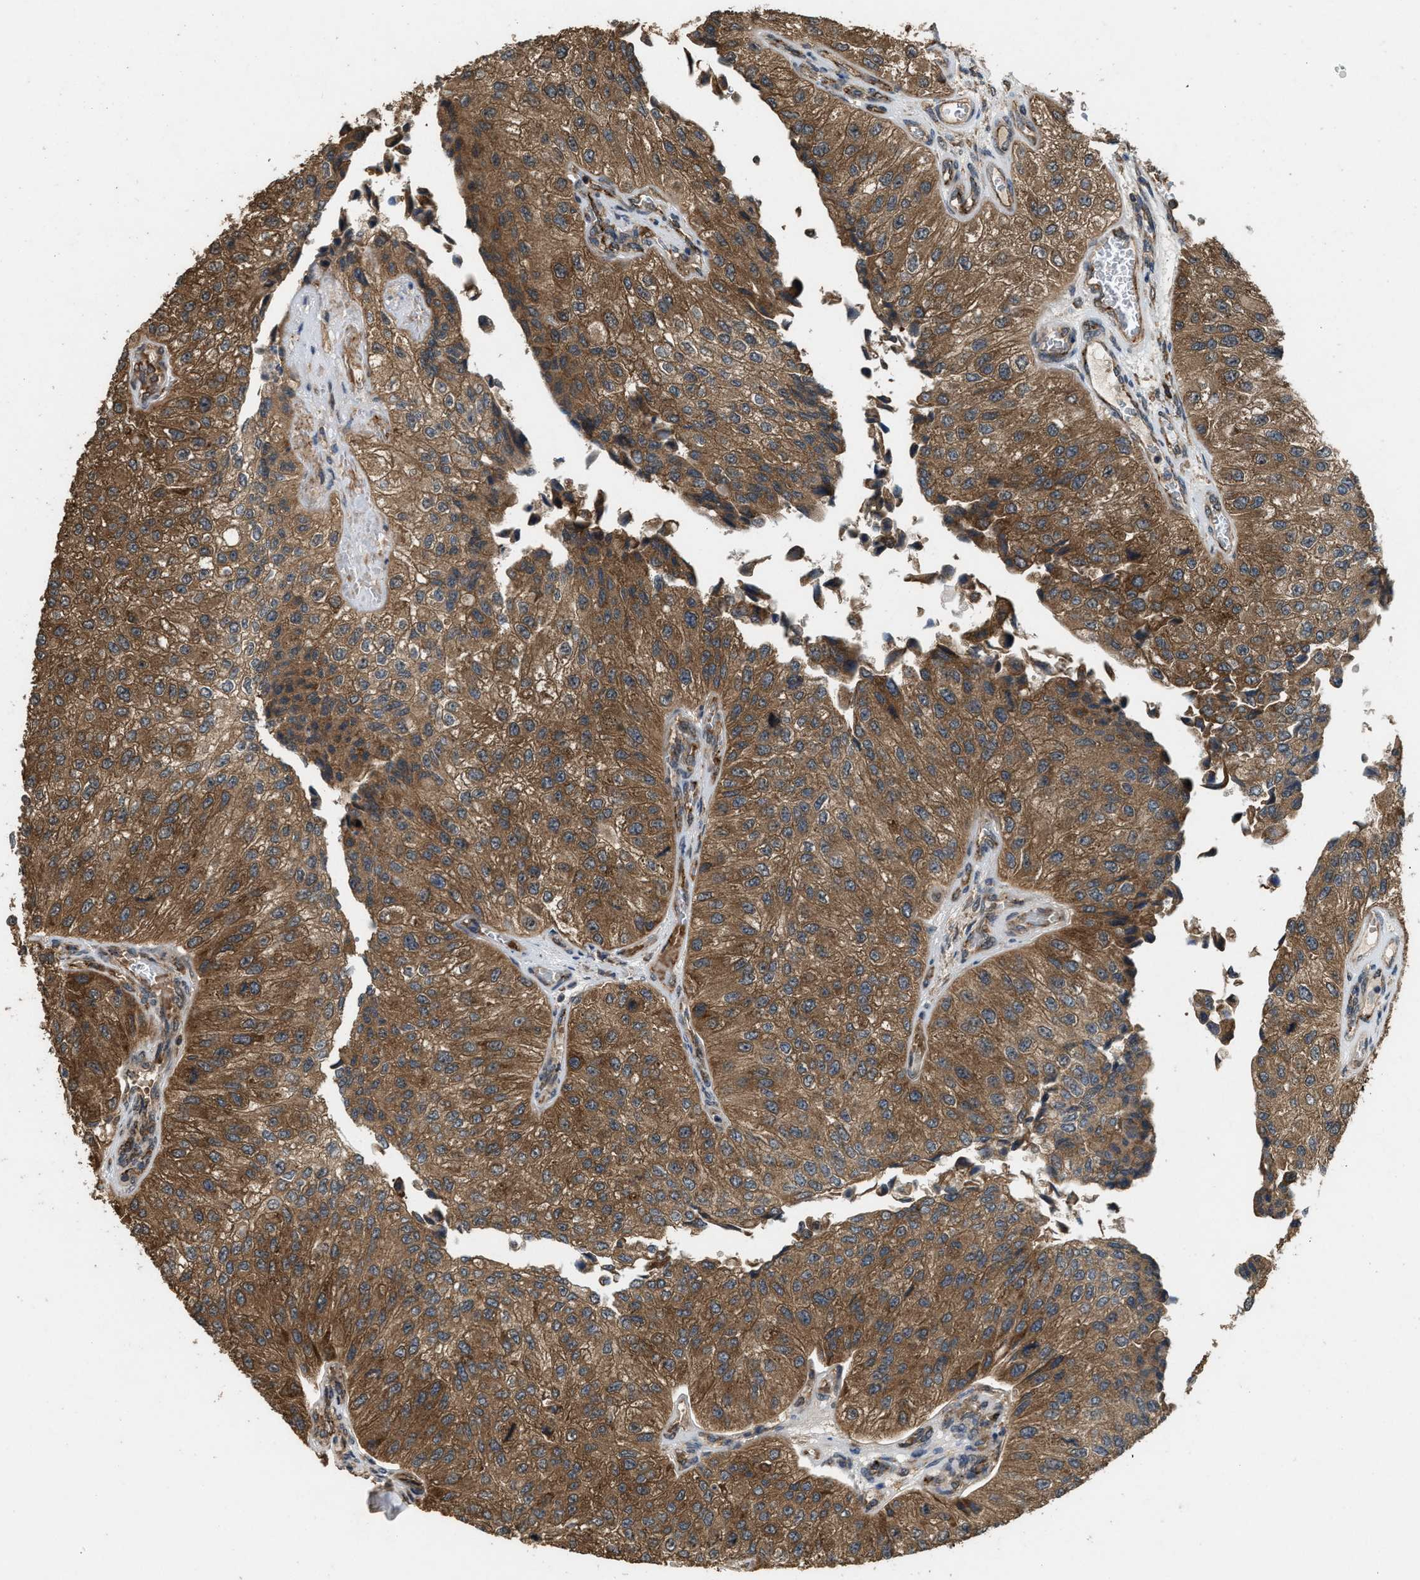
{"staining": {"intensity": "moderate", "quantity": ">75%", "location": "cytoplasmic/membranous"}, "tissue": "urothelial cancer", "cell_type": "Tumor cells", "image_type": "cancer", "snomed": [{"axis": "morphology", "description": "Urothelial carcinoma, High grade"}, {"axis": "topography", "description": "Kidney"}, {"axis": "topography", "description": "Urinary bladder"}], "caption": "There is medium levels of moderate cytoplasmic/membranous expression in tumor cells of urothelial cancer, as demonstrated by immunohistochemical staining (brown color).", "gene": "ARHGEF5", "patient": {"sex": "male", "age": 77}}